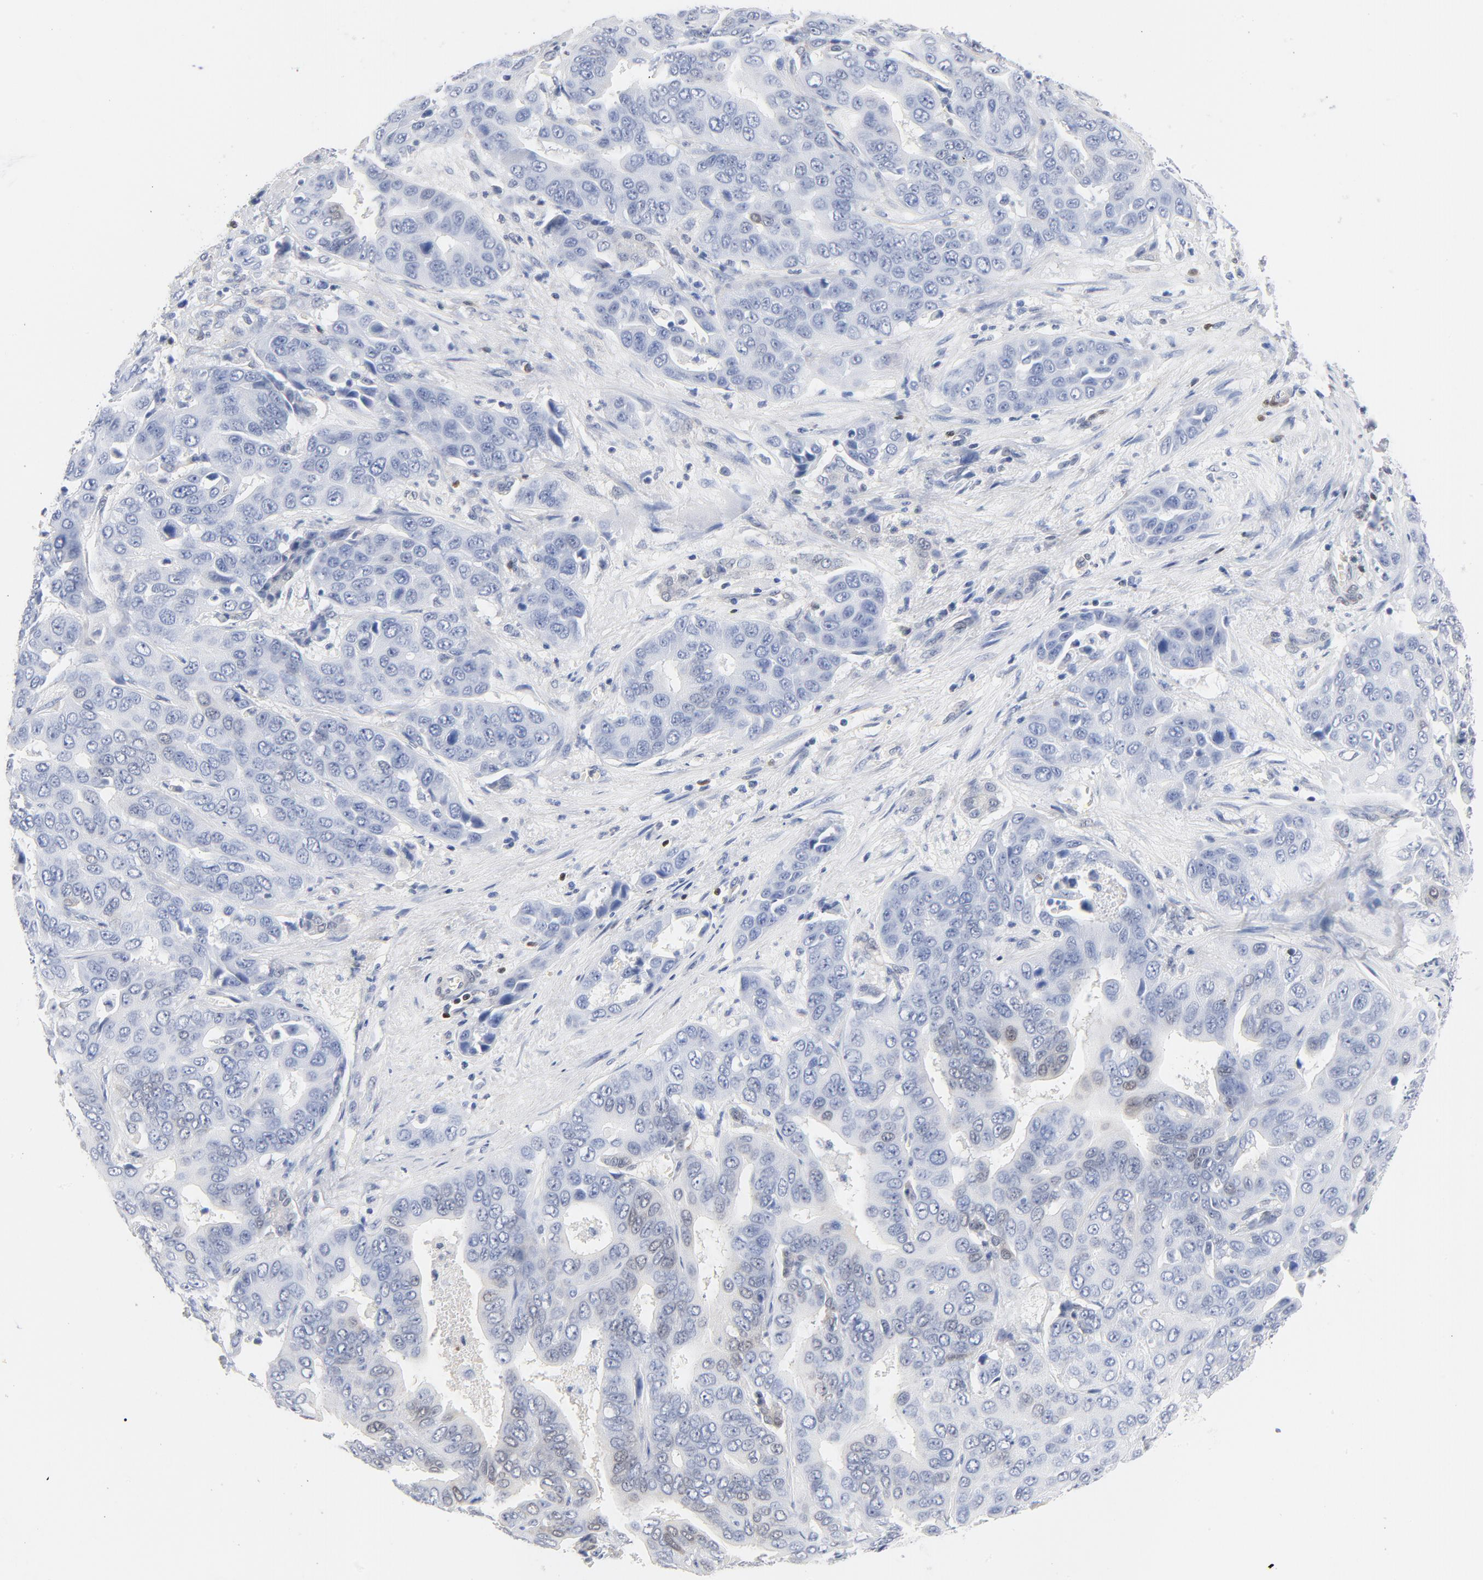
{"staining": {"intensity": "negative", "quantity": "none", "location": "none"}, "tissue": "liver cancer", "cell_type": "Tumor cells", "image_type": "cancer", "snomed": [{"axis": "morphology", "description": "Cholangiocarcinoma"}, {"axis": "topography", "description": "Liver"}], "caption": "DAB (3,3'-diaminobenzidine) immunohistochemical staining of human liver cancer exhibits no significant positivity in tumor cells.", "gene": "CDKN1B", "patient": {"sex": "female", "age": 52}}